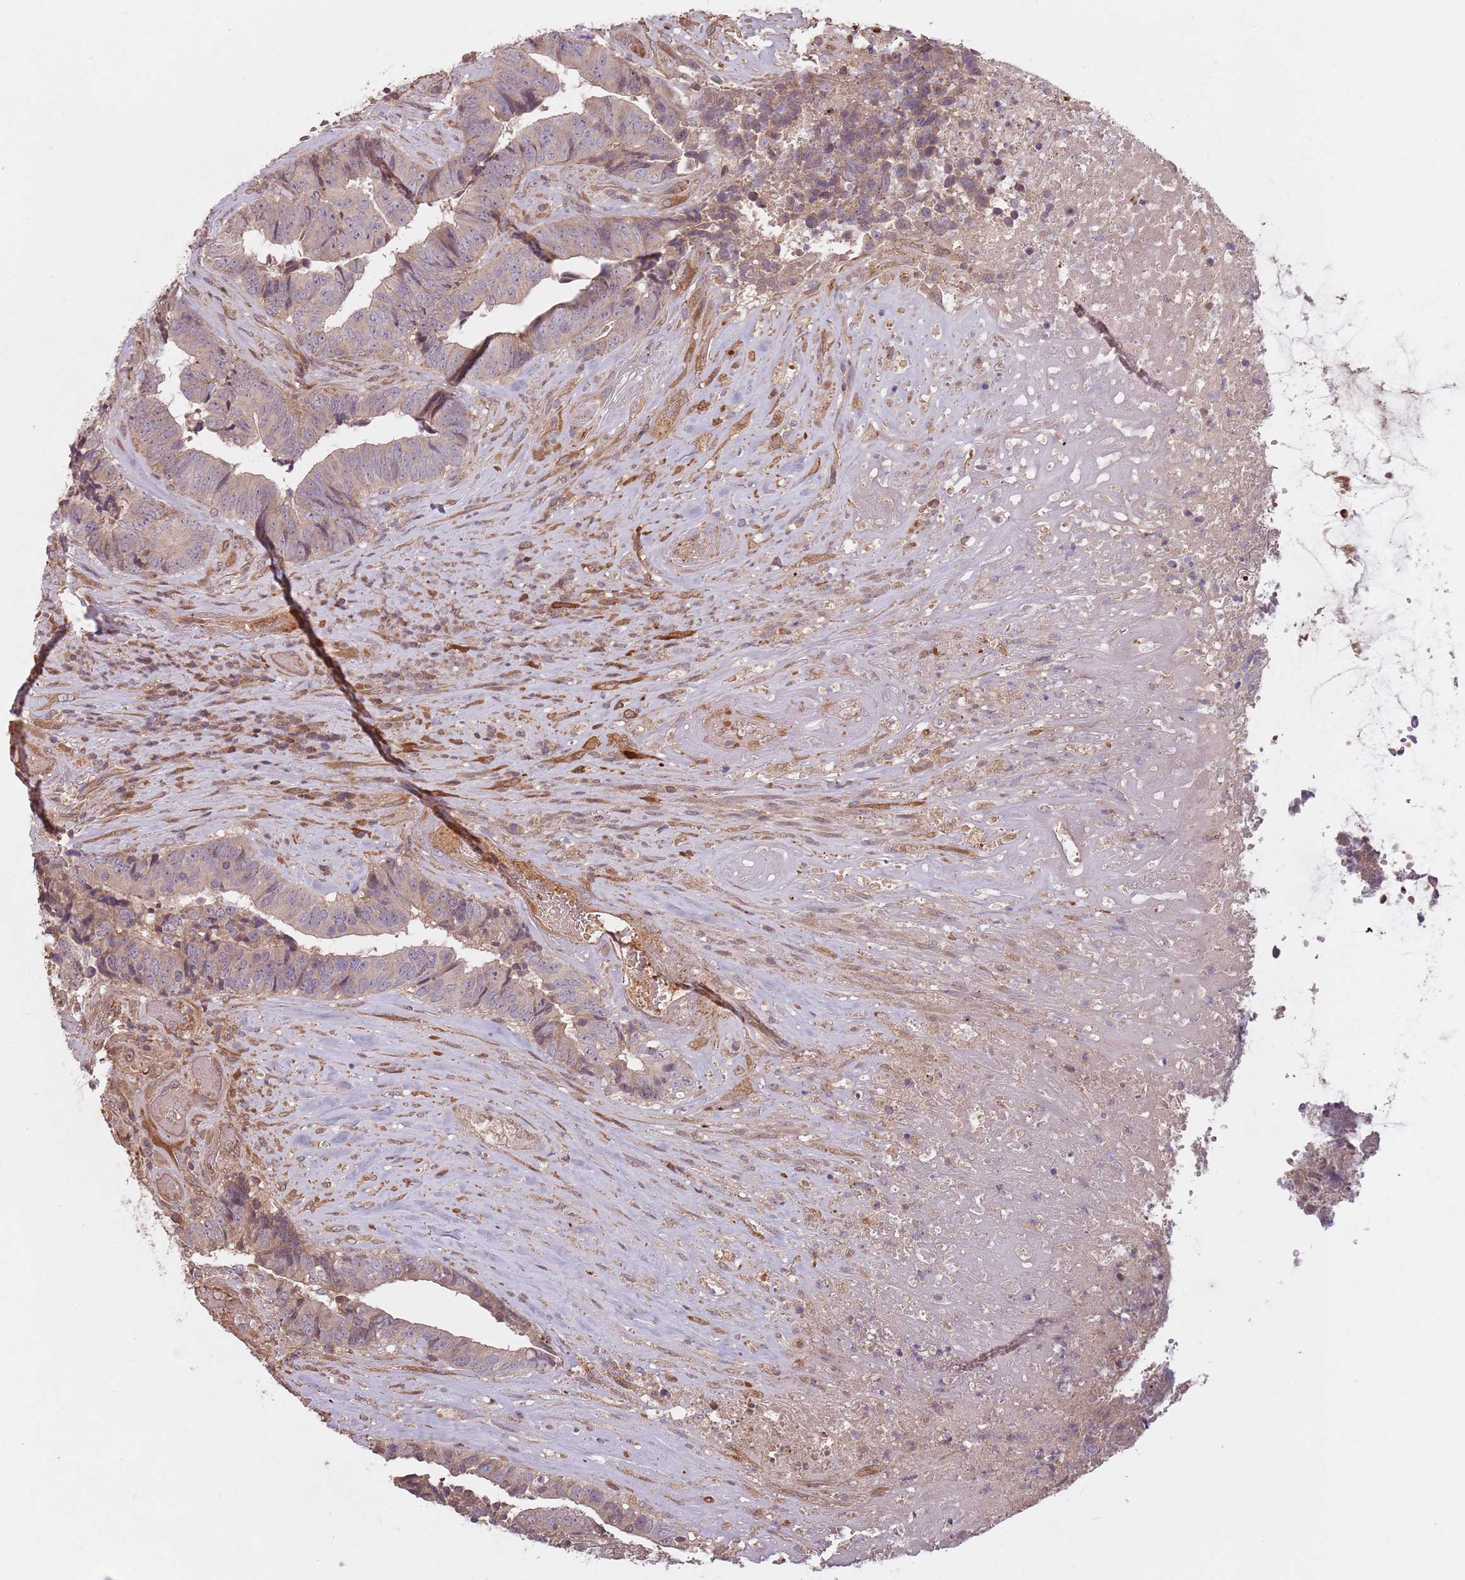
{"staining": {"intensity": "negative", "quantity": "none", "location": "none"}, "tissue": "colorectal cancer", "cell_type": "Tumor cells", "image_type": "cancer", "snomed": [{"axis": "morphology", "description": "Adenocarcinoma, NOS"}, {"axis": "topography", "description": "Rectum"}], "caption": "High power microscopy micrograph of an immunohistochemistry (IHC) micrograph of colorectal adenocarcinoma, revealing no significant positivity in tumor cells.", "gene": "GPR180", "patient": {"sex": "male", "age": 72}}